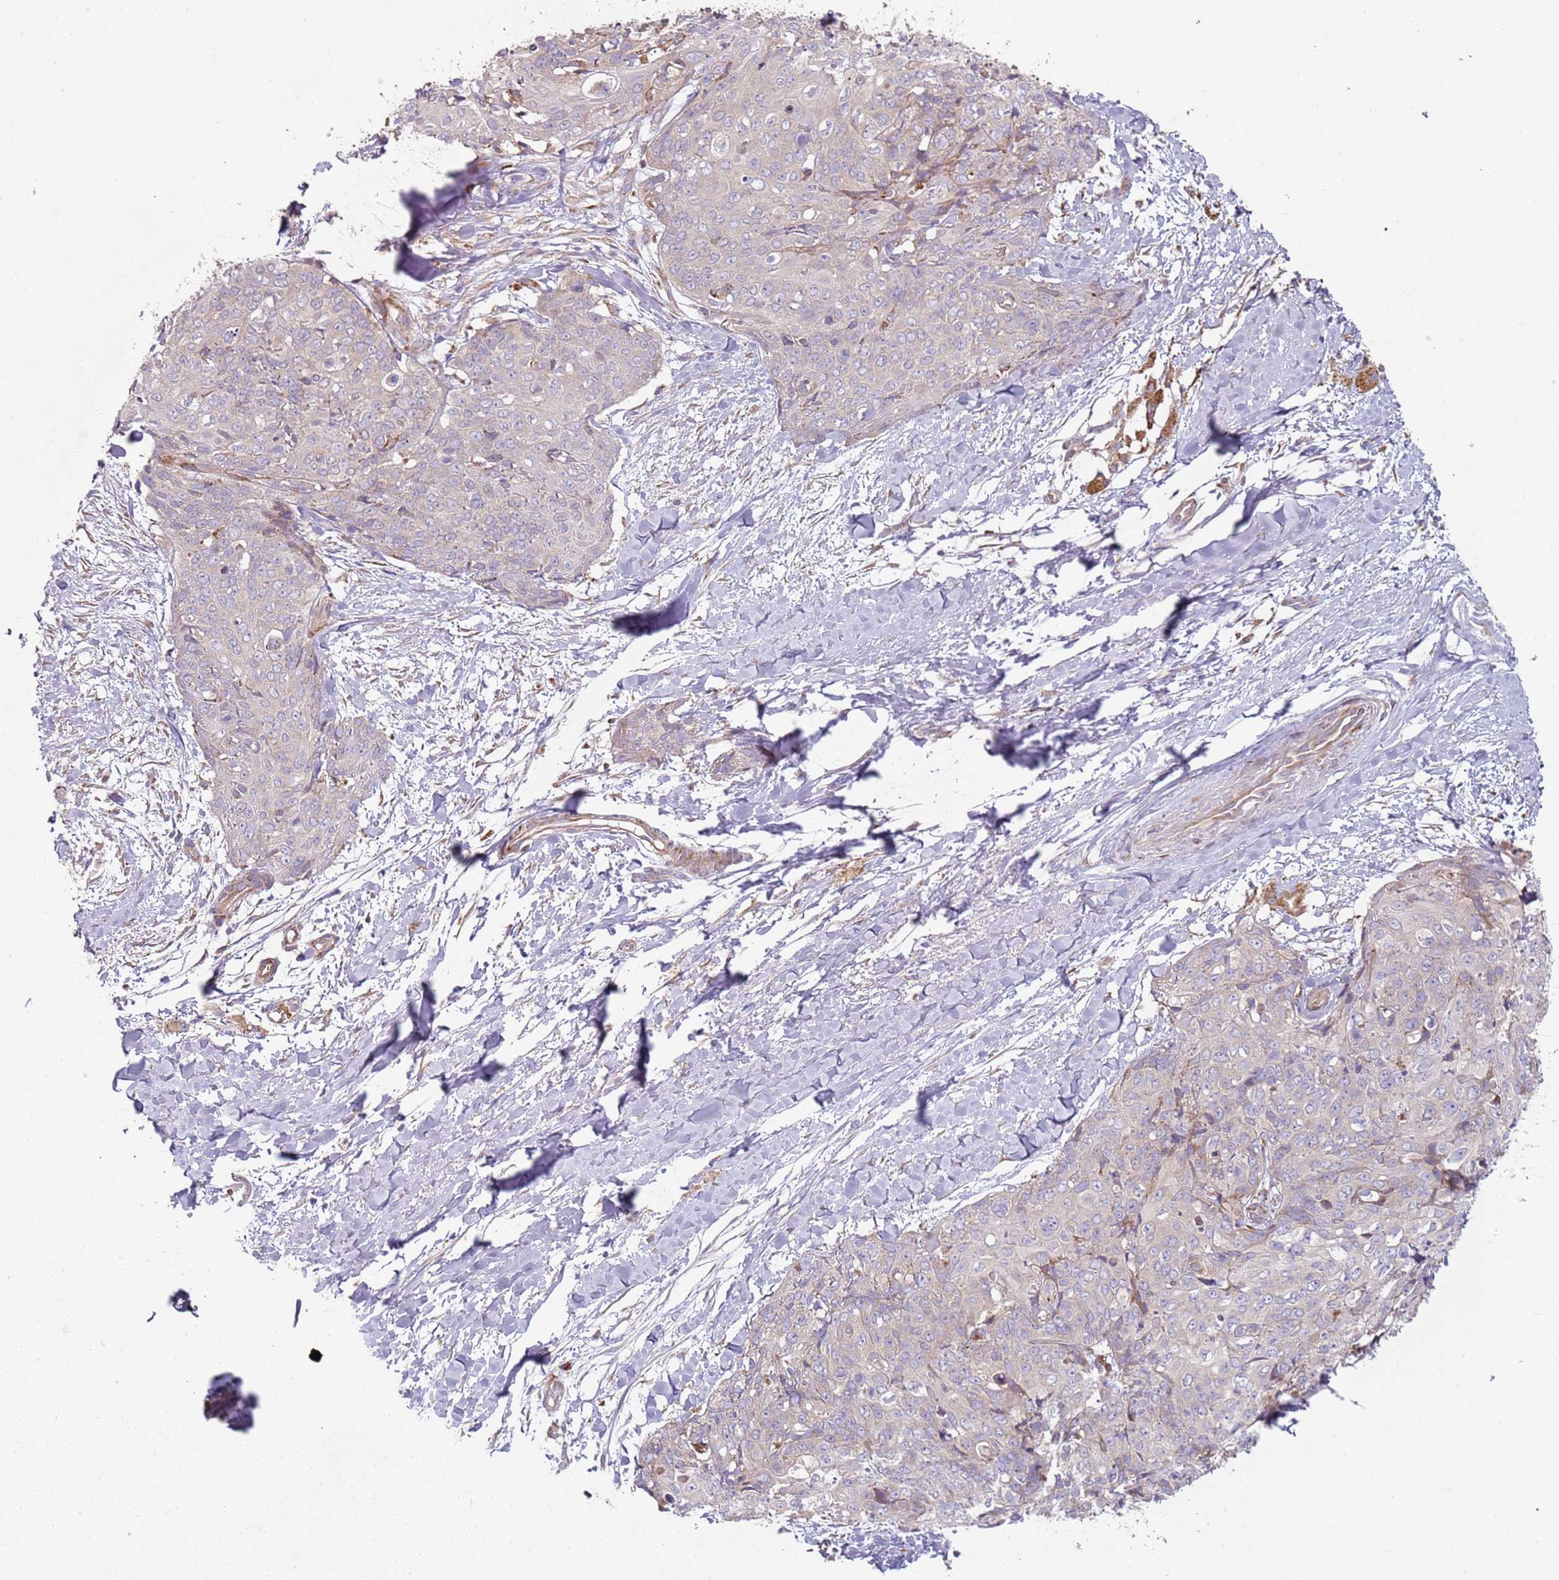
{"staining": {"intensity": "negative", "quantity": "none", "location": "none"}, "tissue": "skin cancer", "cell_type": "Tumor cells", "image_type": "cancer", "snomed": [{"axis": "morphology", "description": "Squamous cell carcinoma, NOS"}, {"axis": "topography", "description": "Skin"}, {"axis": "topography", "description": "Vulva"}], "caption": "Tumor cells show no significant positivity in squamous cell carcinoma (skin). (Immunohistochemistry (ihc), brightfield microscopy, high magnification).", "gene": "SPATA2", "patient": {"sex": "female", "age": 85}}